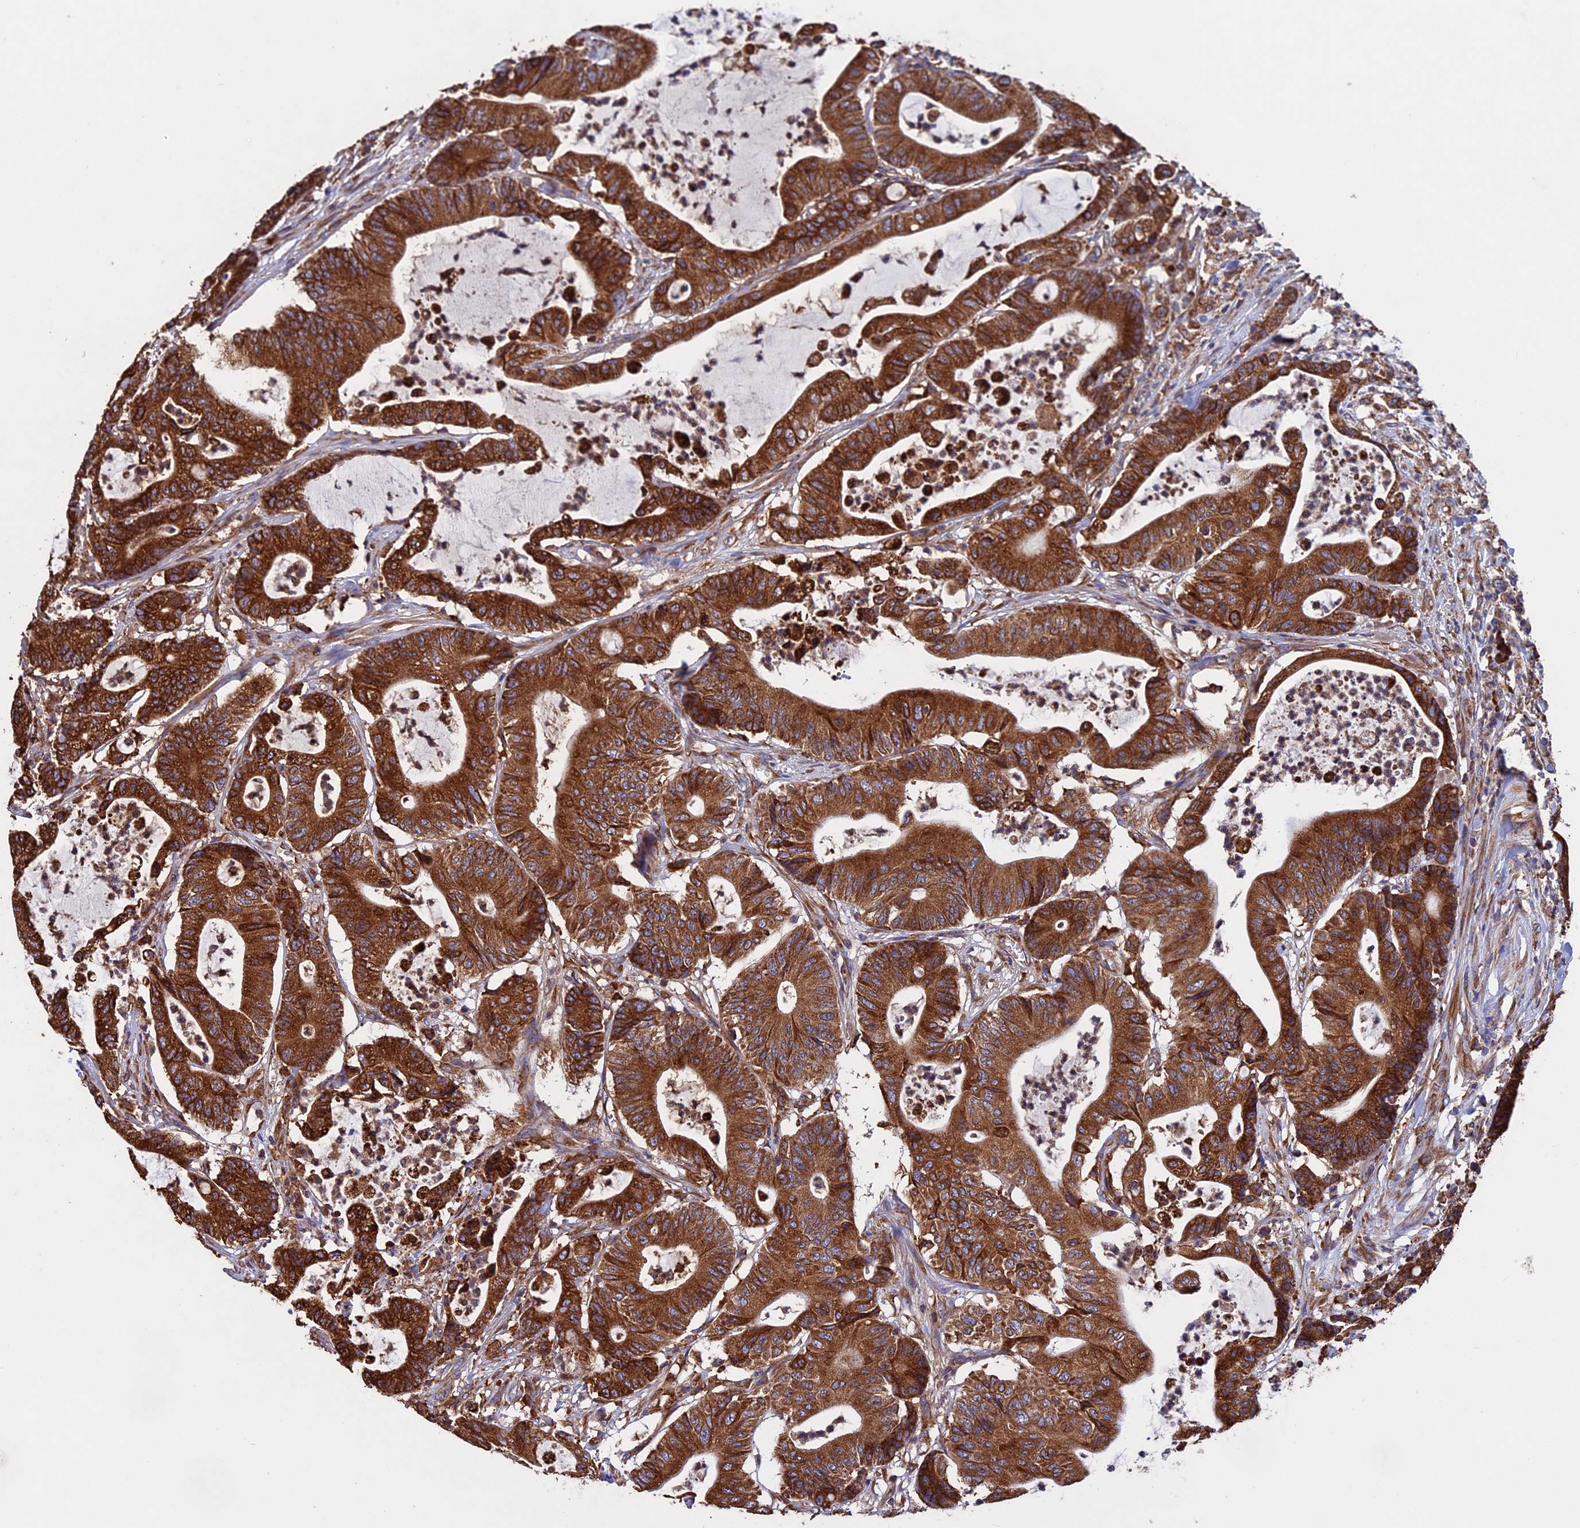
{"staining": {"intensity": "strong", "quantity": ">75%", "location": "cytoplasmic/membranous"}, "tissue": "colorectal cancer", "cell_type": "Tumor cells", "image_type": "cancer", "snomed": [{"axis": "morphology", "description": "Adenocarcinoma, NOS"}, {"axis": "topography", "description": "Colon"}], "caption": "Adenocarcinoma (colorectal) stained for a protein (brown) demonstrates strong cytoplasmic/membranous positive positivity in approximately >75% of tumor cells.", "gene": "BTBD3", "patient": {"sex": "female", "age": 84}}